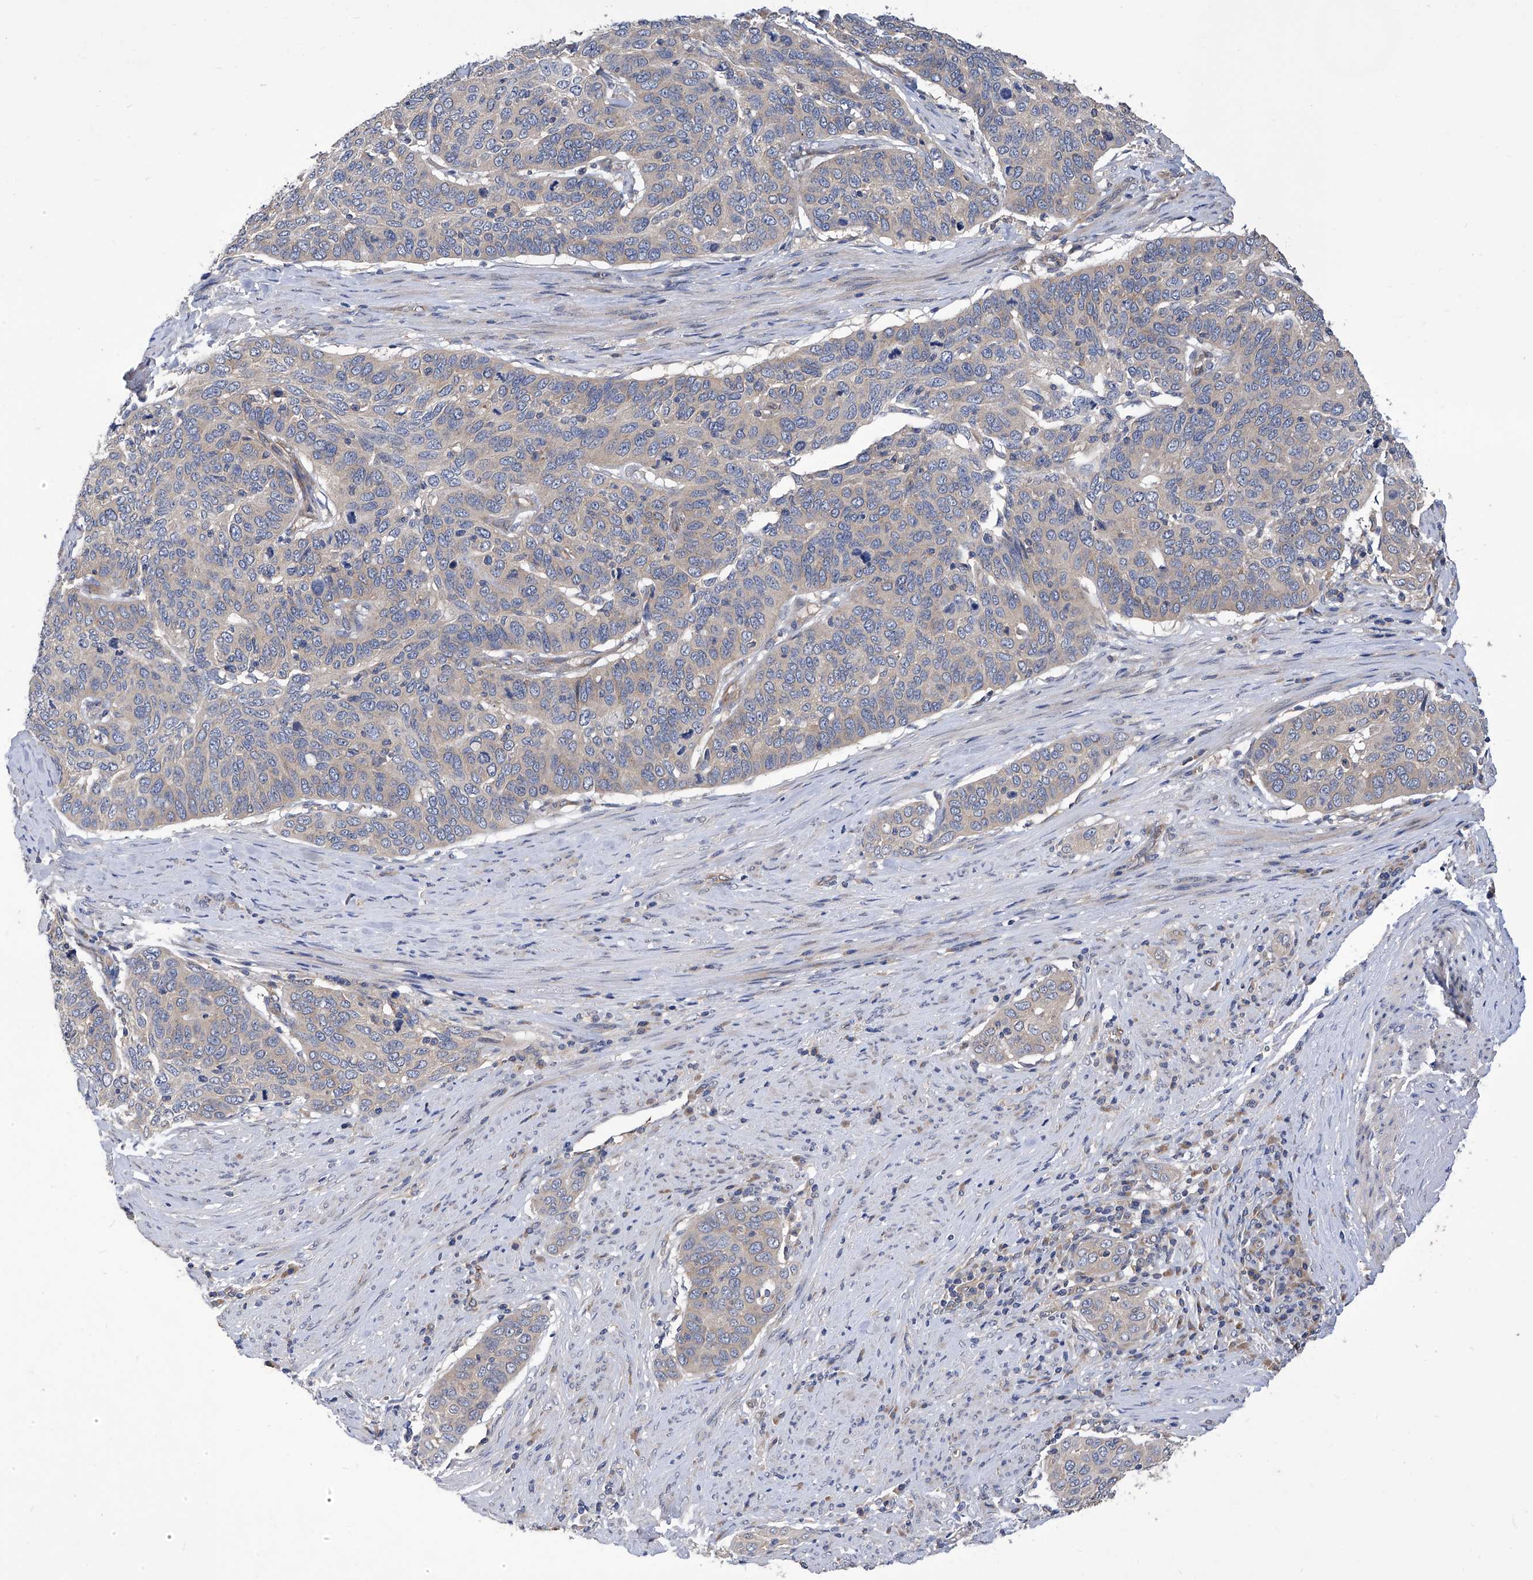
{"staining": {"intensity": "negative", "quantity": "none", "location": "none"}, "tissue": "cervical cancer", "cell_type": "Tumor cells", "image_type": "cancer", "snomed": [{"axis": "morphology", "description": "Squamous cell carcinoma, NOS"}, {"axis": "topography", "description": "Cervix"}], "caption": "This is a photomicrograph of immunohistochemistry (IHC) staining of cervical cancer, which shows no expression in tumor cells.", "gene": "TJAP1", "patient": {"sex": "female", "age": 60}}